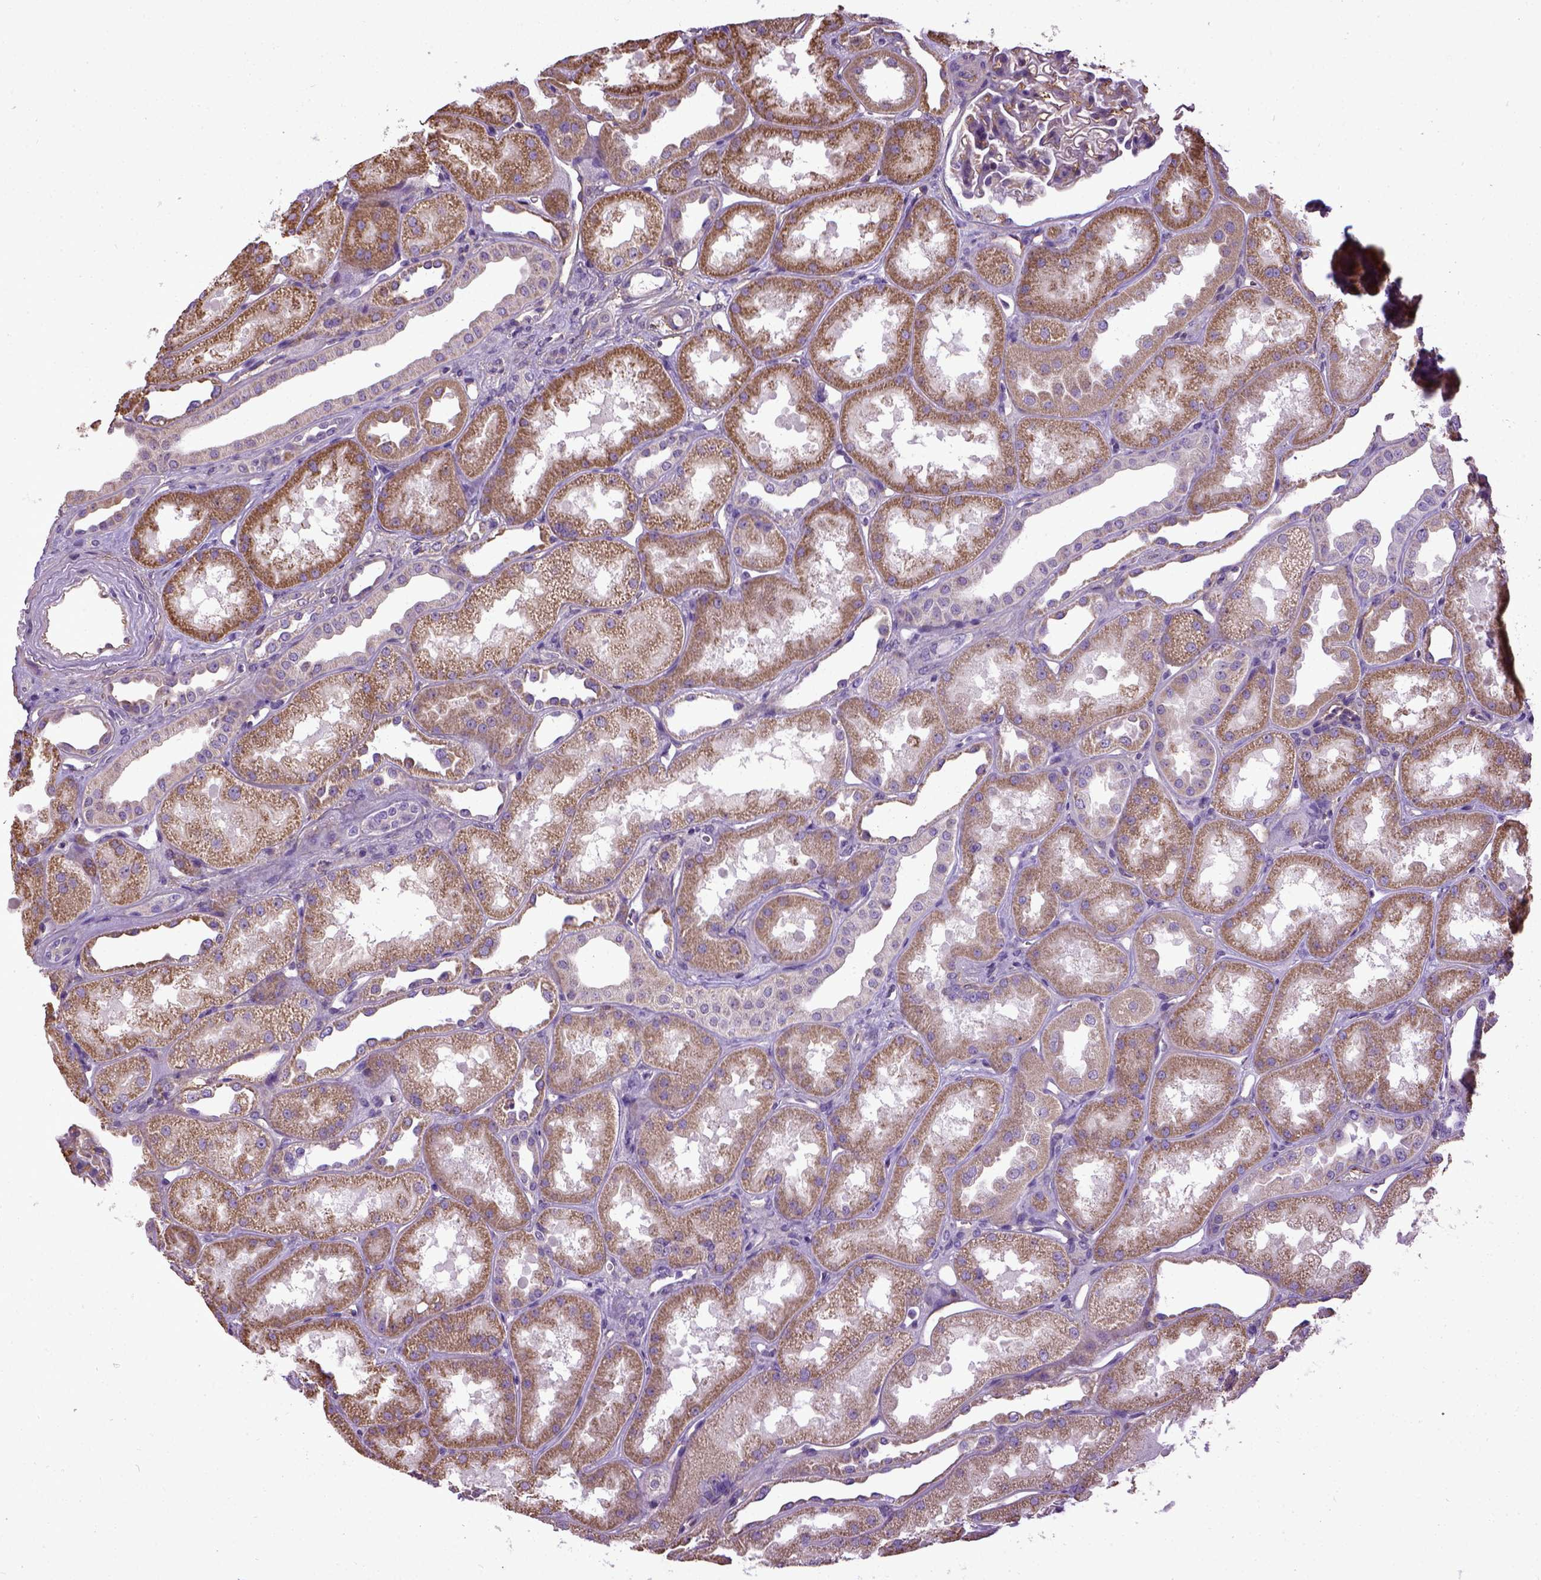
{"staining": {"intensity": "moderate", "quantity": "25%-75%", "location": "cytoplasmic/membranous"}, "tissue": "kidney", "cell_type": "Cells in glomeruli", "image_type": "normal", "snomed": [{"axis": "morphology", "description": "Normal tissue, NOS"}, {"axis": "topography", "description": "Kidney"}], "caption": "Moderate cytoplasmic/membranous expression is identified in approximately 25%-75% of cells in glomeruli in unremarkable kidney. The protein of interest is shown in brown color, while the nuclei are stained blue.", "gene": "ENG", "patient": {"sex": "male", "age": 61}}